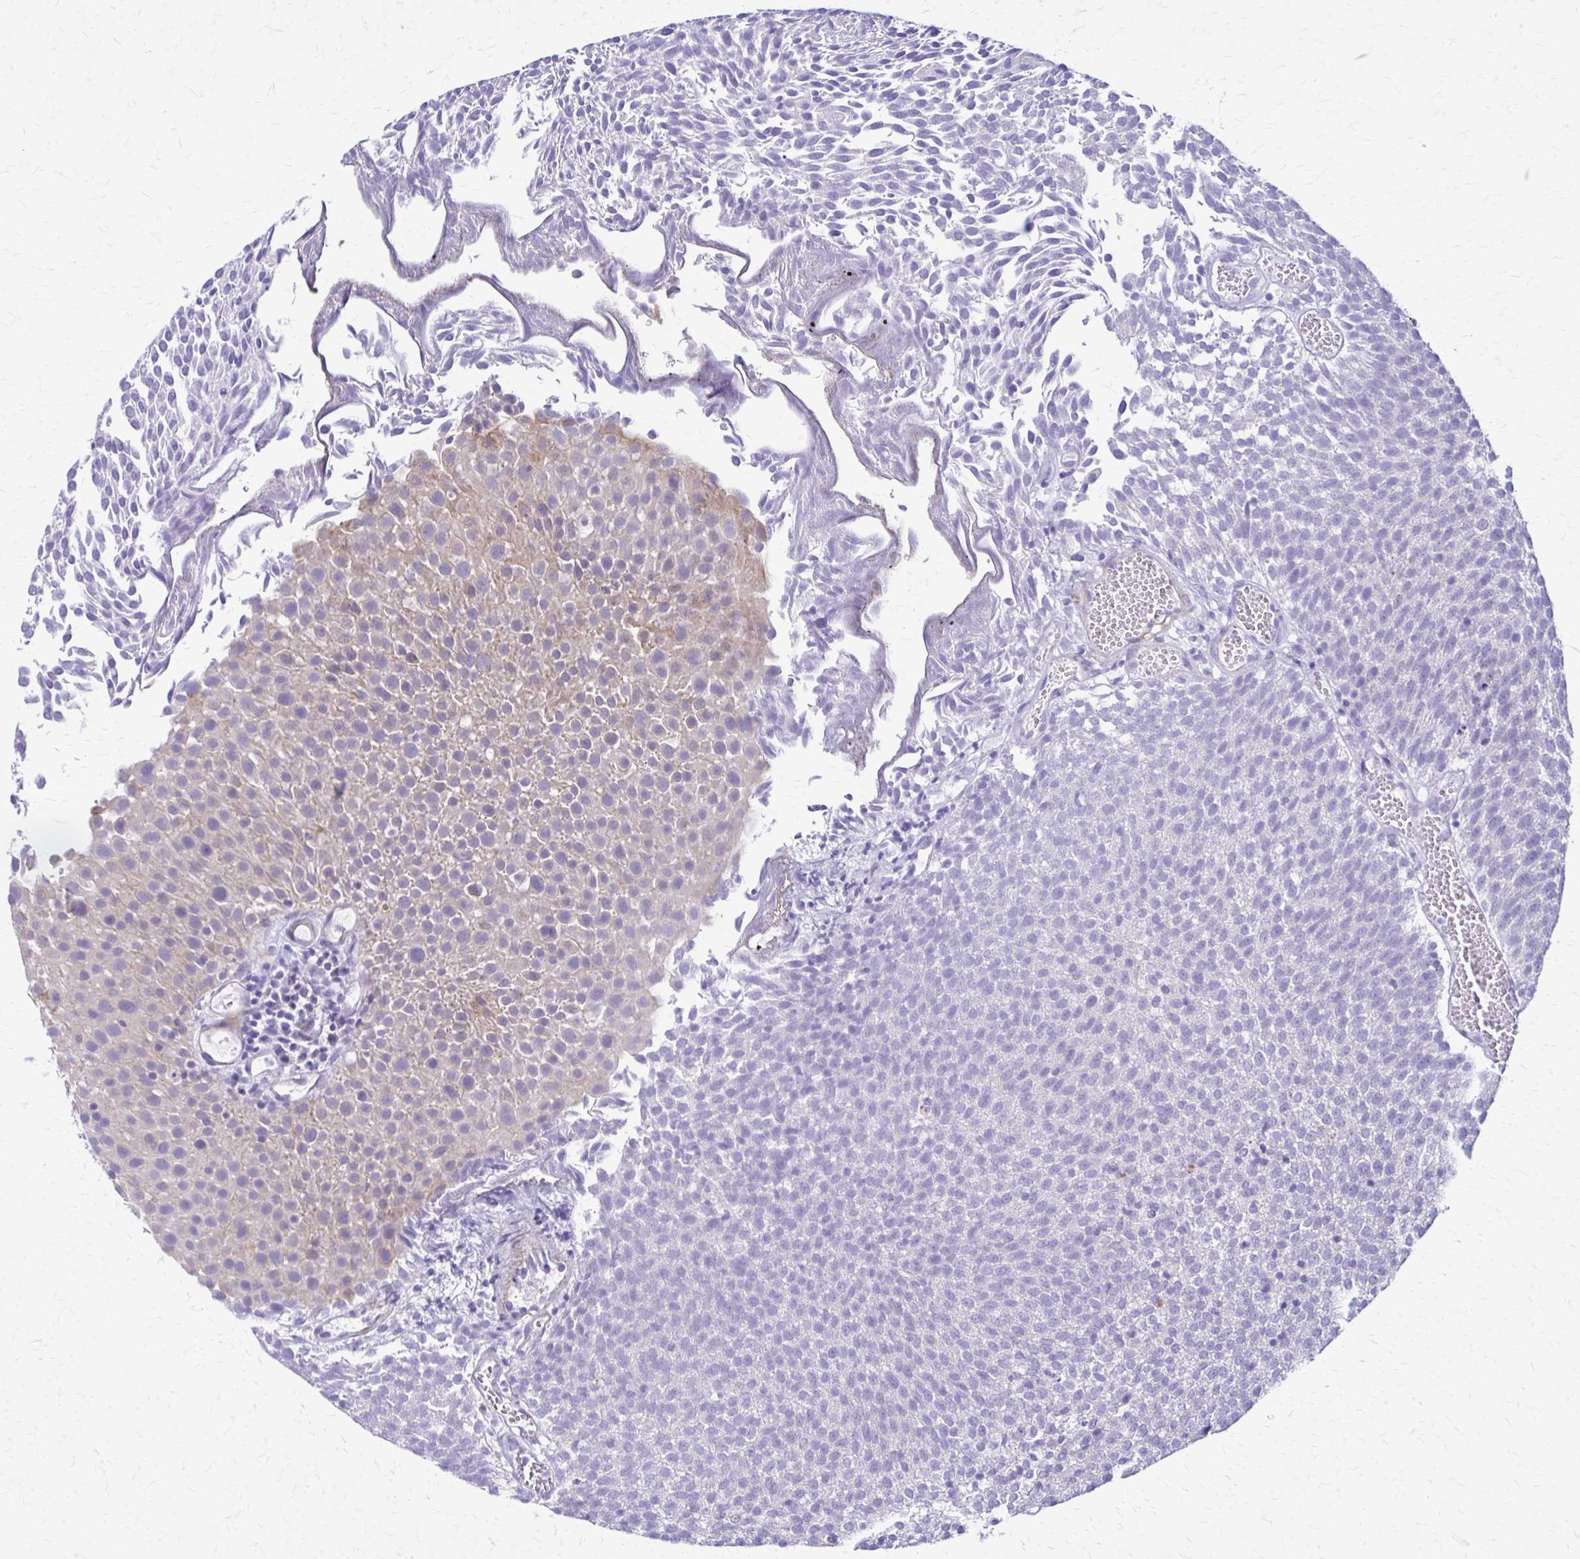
{"staining": {"intensity": "weak", "quantity": "<25%", "location": "cytoplasmic/membranous"}, "tissue": "urothelial cancer", "cell_type": "Tumor cells", "image_type": "cancer", "snomed": [{"axis": "morphology", "description": "Urothelial carcinoma, Low grade"}, {"axis": "topography", "description": "Urinary bladder"}], "caption": "An immunohistochemistry photomicrograph of urothelial cancer is shown. There is no staining in tumor cells of urothelial cancer.", "gene": "DSP", "patient": {"sex": "female", "age": 79}}